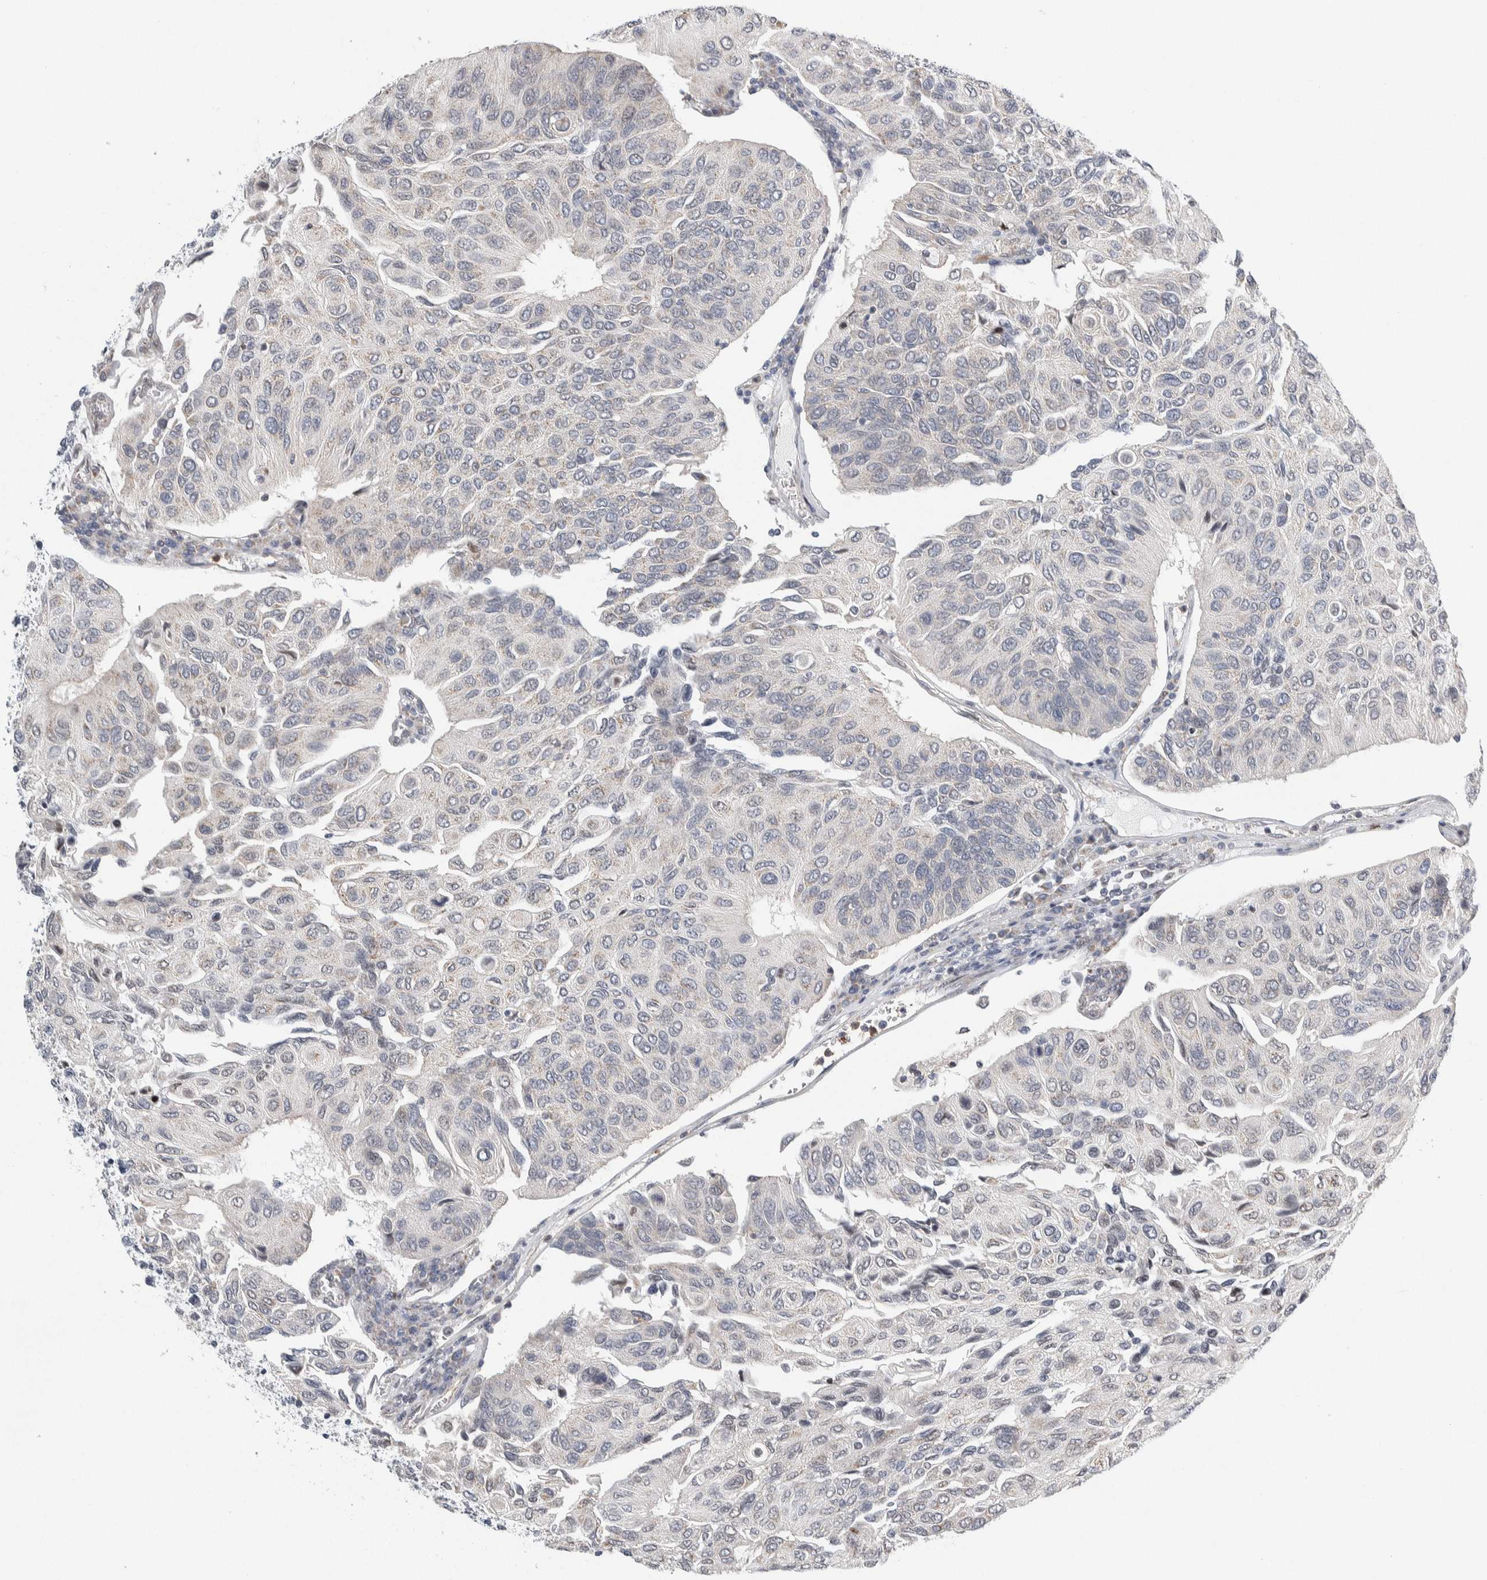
{"staining": {"intensity": "negative", "quantity": "none", "location": "none"}, "tissue": "urothelial cancer", "cell_type": "Tumor cells", "image_type": "cancer", "snomed": [{"axis": "morphology", "description": "Urothelial carcinoma, High grade"}, {"axis": "topography", "description": "Urinary bladder"}], "caption": "This micrograph is of urothelial carcinoma (high-grade) stained with immunohistochemistry (IHC) to label a protein in brown with the nuclei are counter-stained blue. There is no positivity in tumor cells.", "gene": "NEUROD1", "patient": {"sex": "male", "age": 66}}